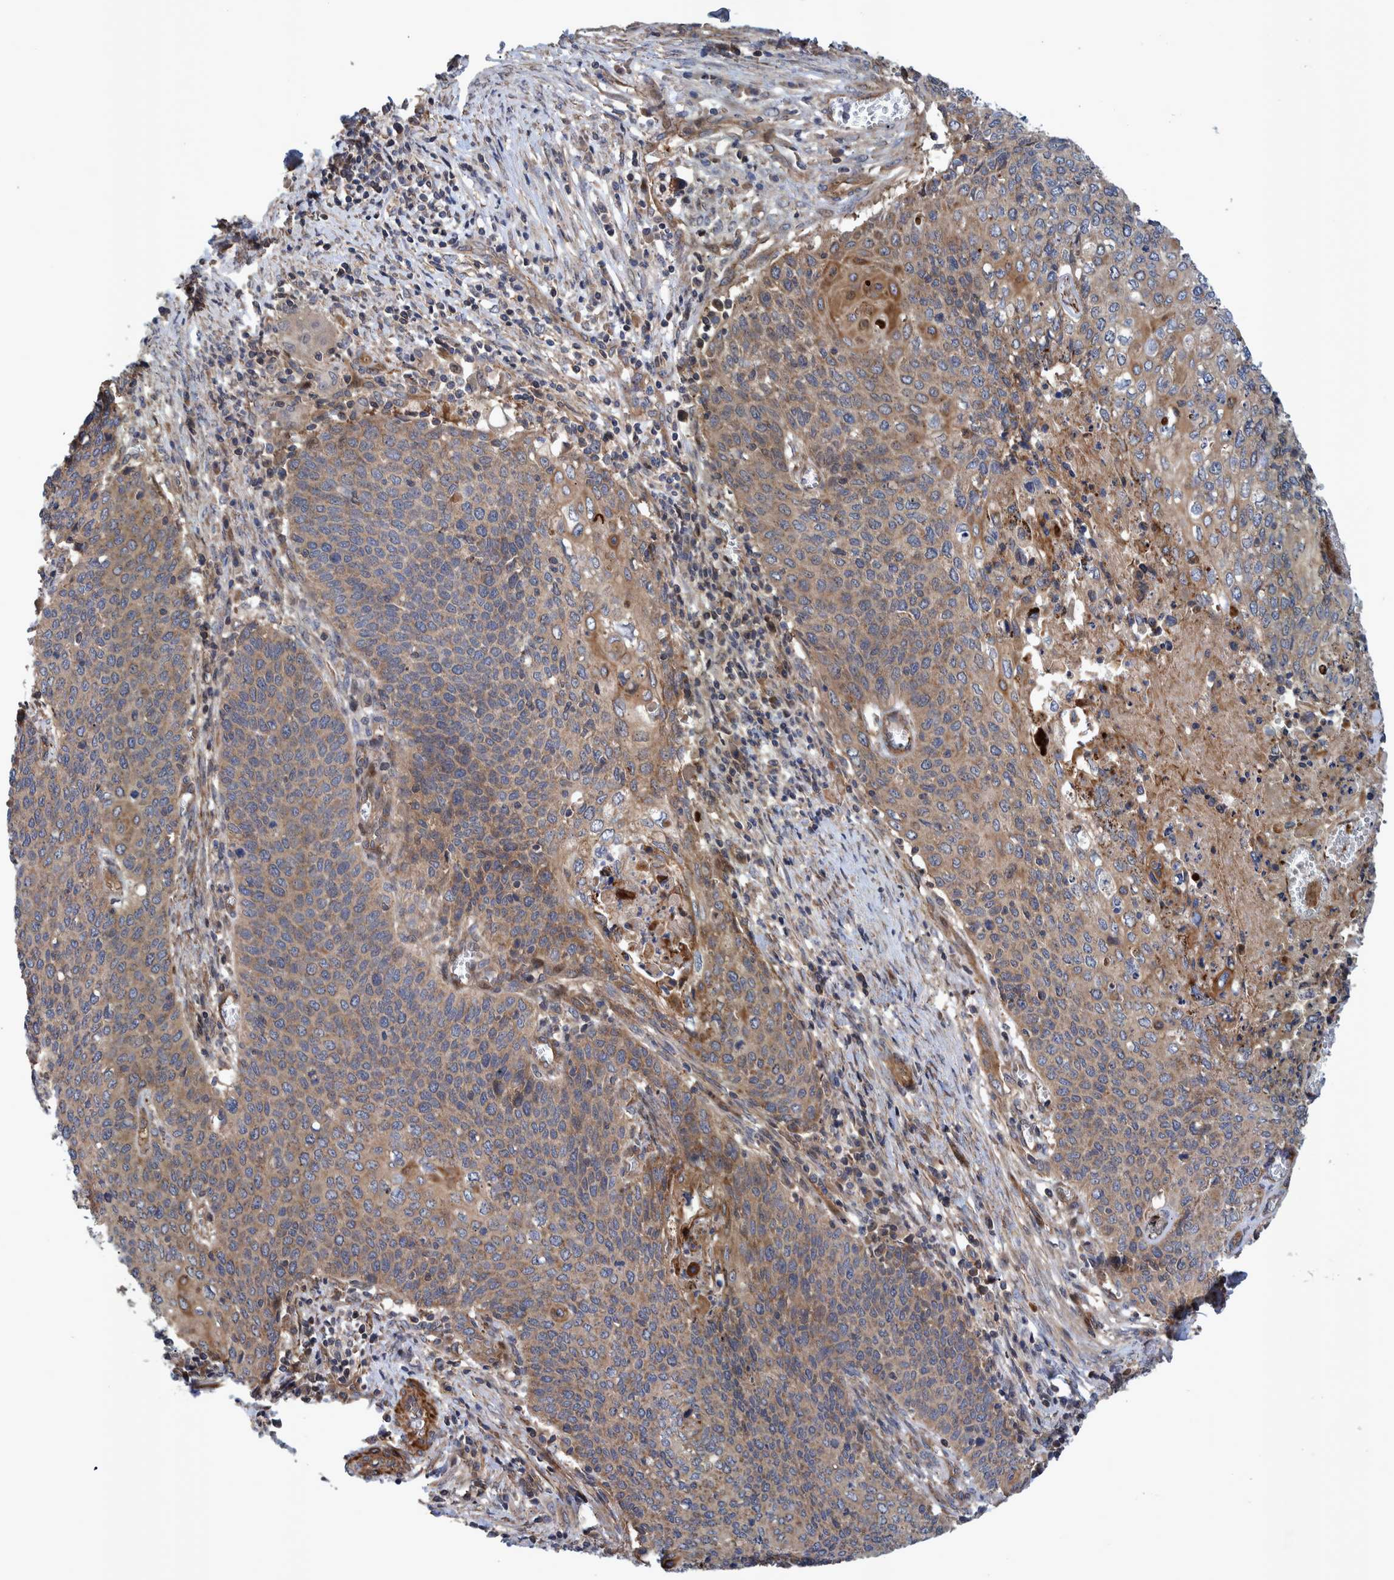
{"staining": {"intensity": "moderate", "quantity": ">75%", "location": "cytoplasmic/membranous"}, "tissue": "cervical cancer", "cell_type": "Tumor cells", "image_type": "cancer", "snomed": [{"axis": "morphology", "description": "Squamous cell carcinoma, NOS"}, {"axis": "topography", "description": "Cervix"}], "caption": "Approximately >75% of tumor cells in squamous cell carcinoma (cervical) exhibit moderate cytoplasmic/membranous protein staining as visualized by brown immunohistochemical staining.", "gene": "GRPEL2", "patient": {"sex": "female", "age": 39}}